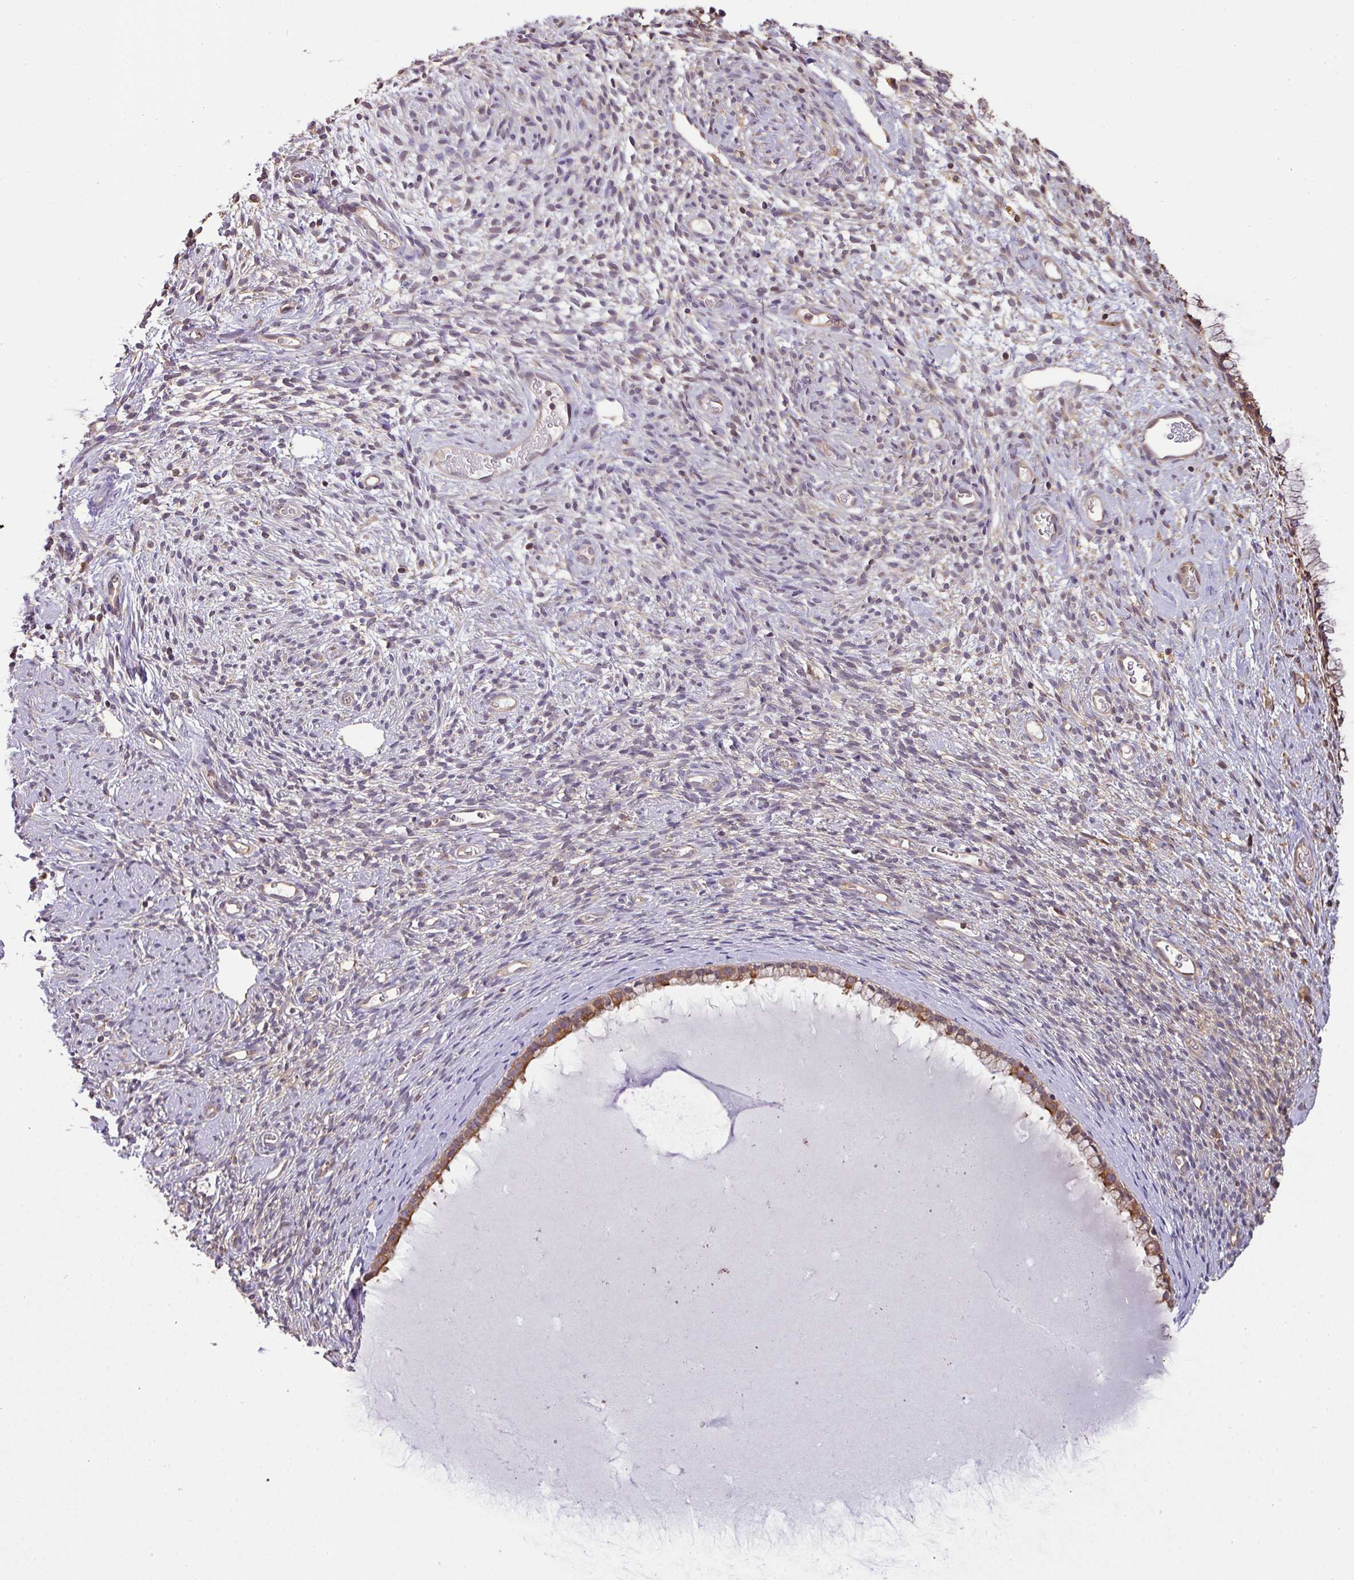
{"staining": {"intensity": "strong", "quantity": "25%-75%", "location": "cytoplasmic/membranous"}, "tissue": "cervix", "cell_type": "Glandular cells", "image_type": "normal", "snomed": [{"axis": "morphology", "description": "Normal tissue, NOS"}, {"axis": "topography", "description": "Cervix"}], "caption": "High-magnification brightfield microscopy of normal cervix stained with DAB (3,3'-diaminobenzidine) (brown) and counterstained with hematoxylin (blue). glandular cells exhibit strong cytoplasmic/membranous expression is identified in about25%-75% of cells.", "gene": "VENTX", "patient": {"sex": "female", "age": 76}}